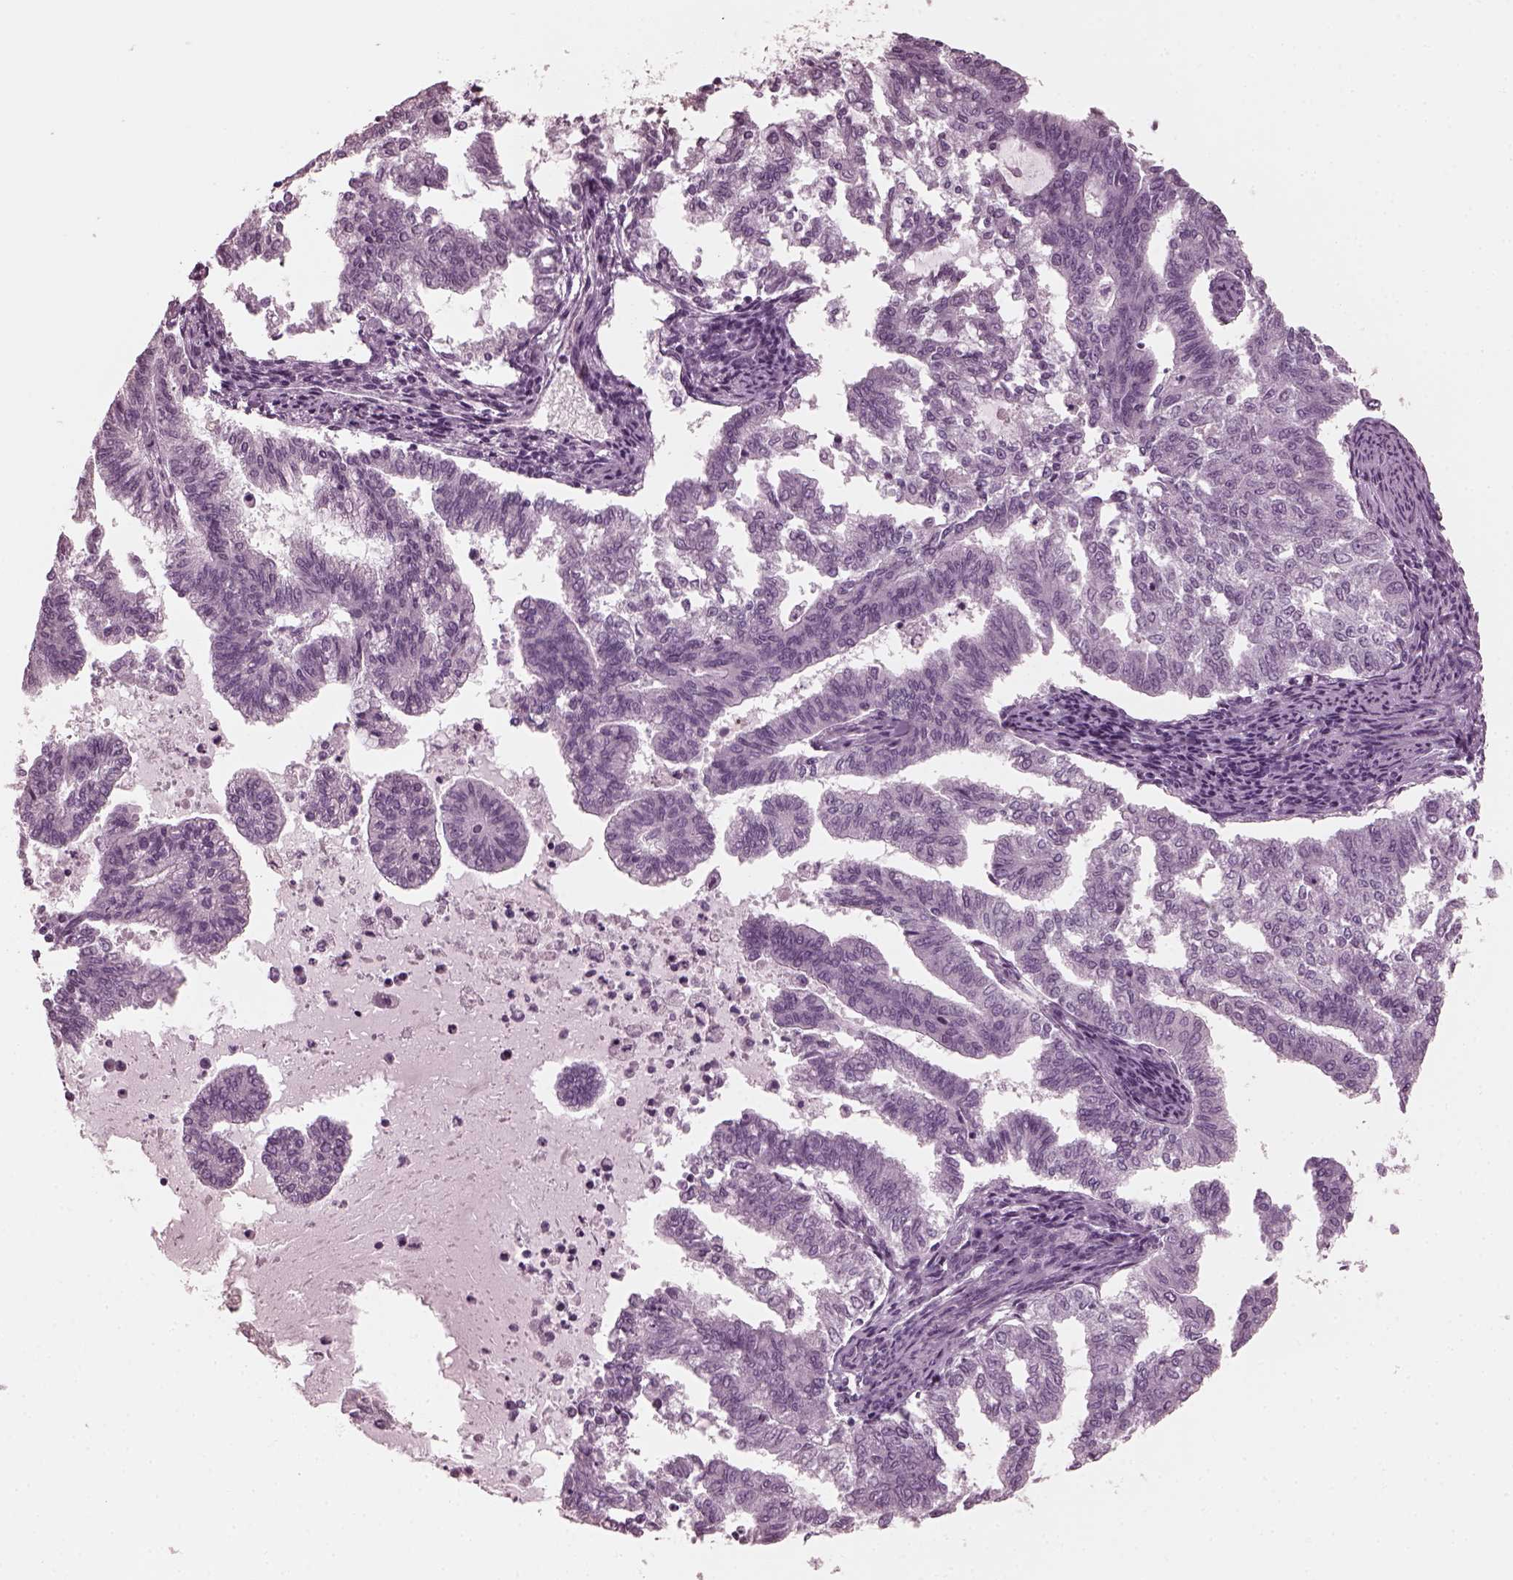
{"staining": {"intensity": "negative", "quantity": "none", "location": "none"}, "tissue": "endometrial cancer", "cell_type": "Tumor cells", "image_type": "cancer", "snomed": [{"axis": "morphology", "description": "Adenocarcinoma, NOS"}, {"axis": "topography", "description": "Endometrium"}], "caption": "The photomicrograph exhibits no significant staining in tumor cells of endometrial cancer.", "gene": "GRM6", "patient": {"sex": "female", "age": 79}}